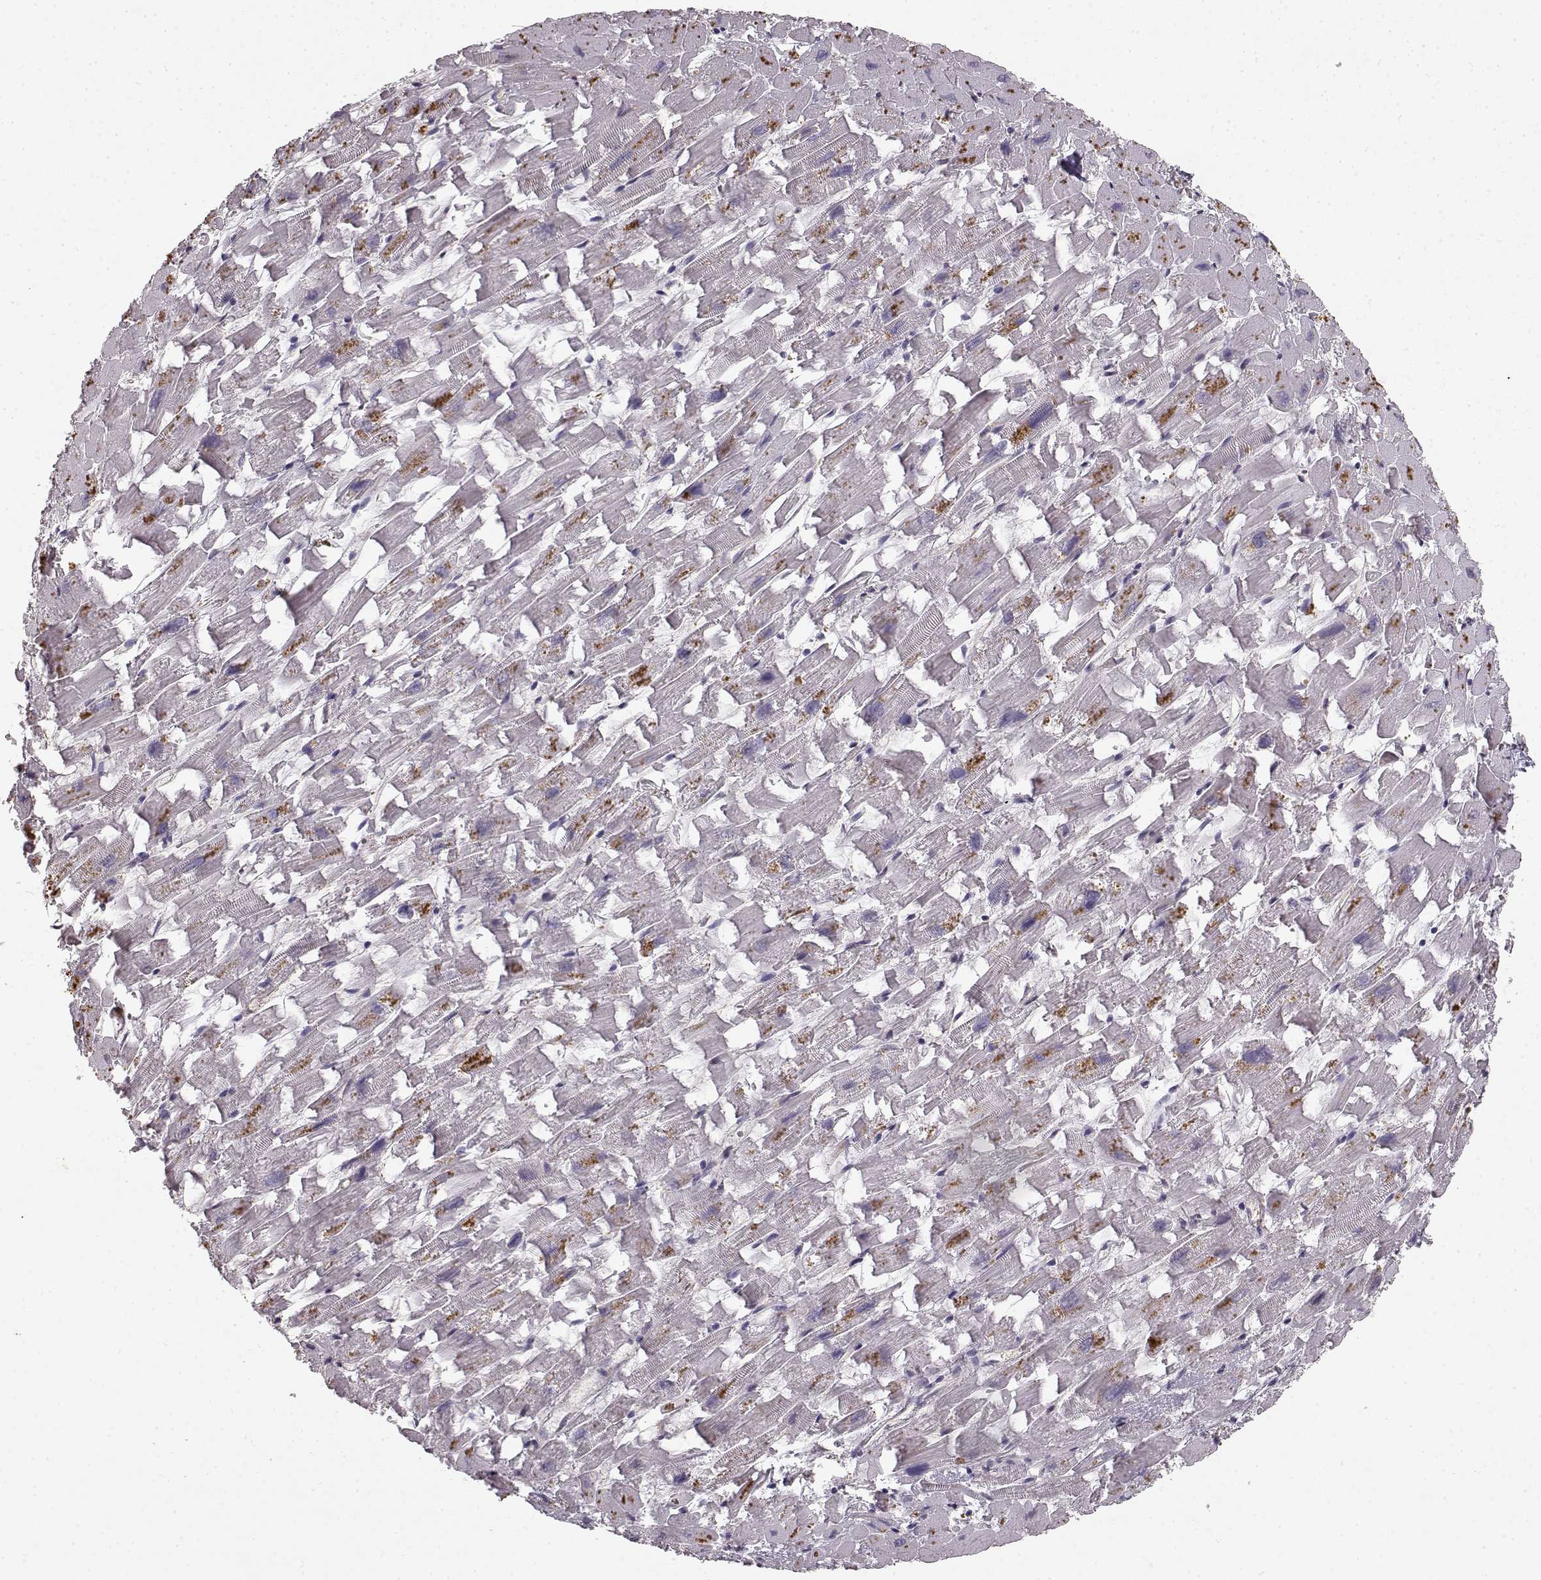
{"staining": {"intensity": "negative", "quantity": "none", "location": "none"}, "tissue": "heart muscle", "cell_type": "Cardiomyocytes", "image_type": "normal", "snomed": [{"axis": "morphology", "description": "Normal tissue, NOS"}, {"axis": "topography", "description": "Heart"}], "caption": "This is a histopathology image of IHC staining of benign heart muscle, which shows no positivity in cardiomyocytes.", "gene": "ERBB3", "patient": {"sex": "female", "age": 64}}